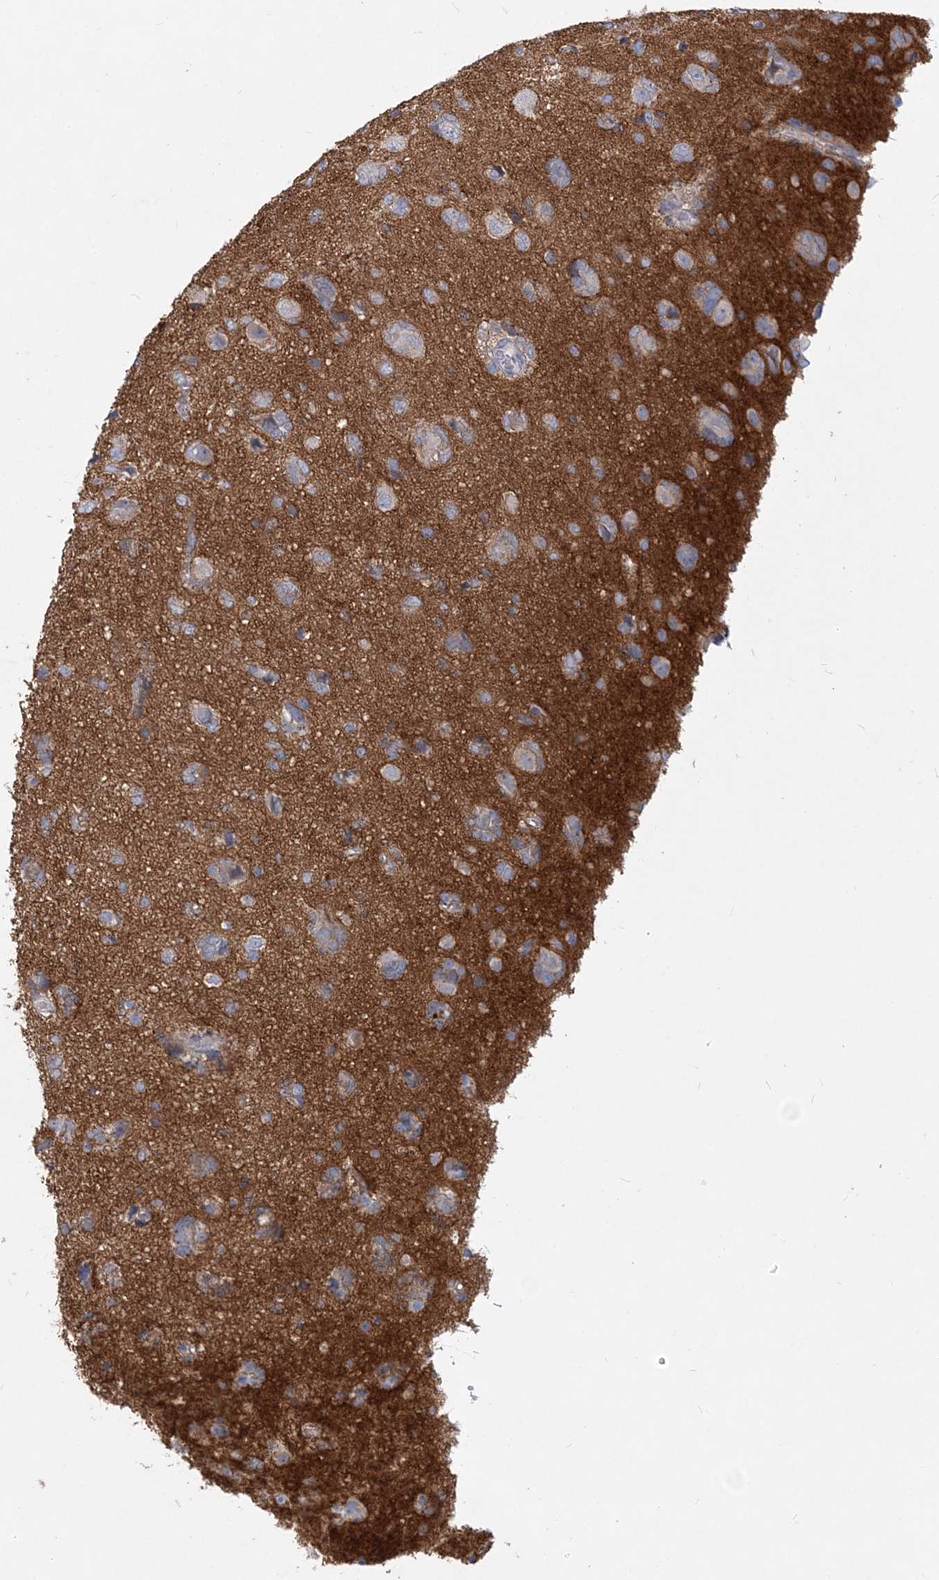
{"staining": {"intensity": "negative", "quantity": "none", "location": "none"}, "tissue": "glioma", "cell_type": "Tumor cells", "image_type": "cancer", "snomed": [{"axis": "morphology", "description": "Glioma, malignant, High grade"}, {"axis": "topography", "description": "Brain"}], "caption": "An image of malignant glioma (high-grade) stained for a protein exhibits no brown staining in tumor cells.", "gene": "GMPPA", "patient": {"sex": "female", "age": 59}}